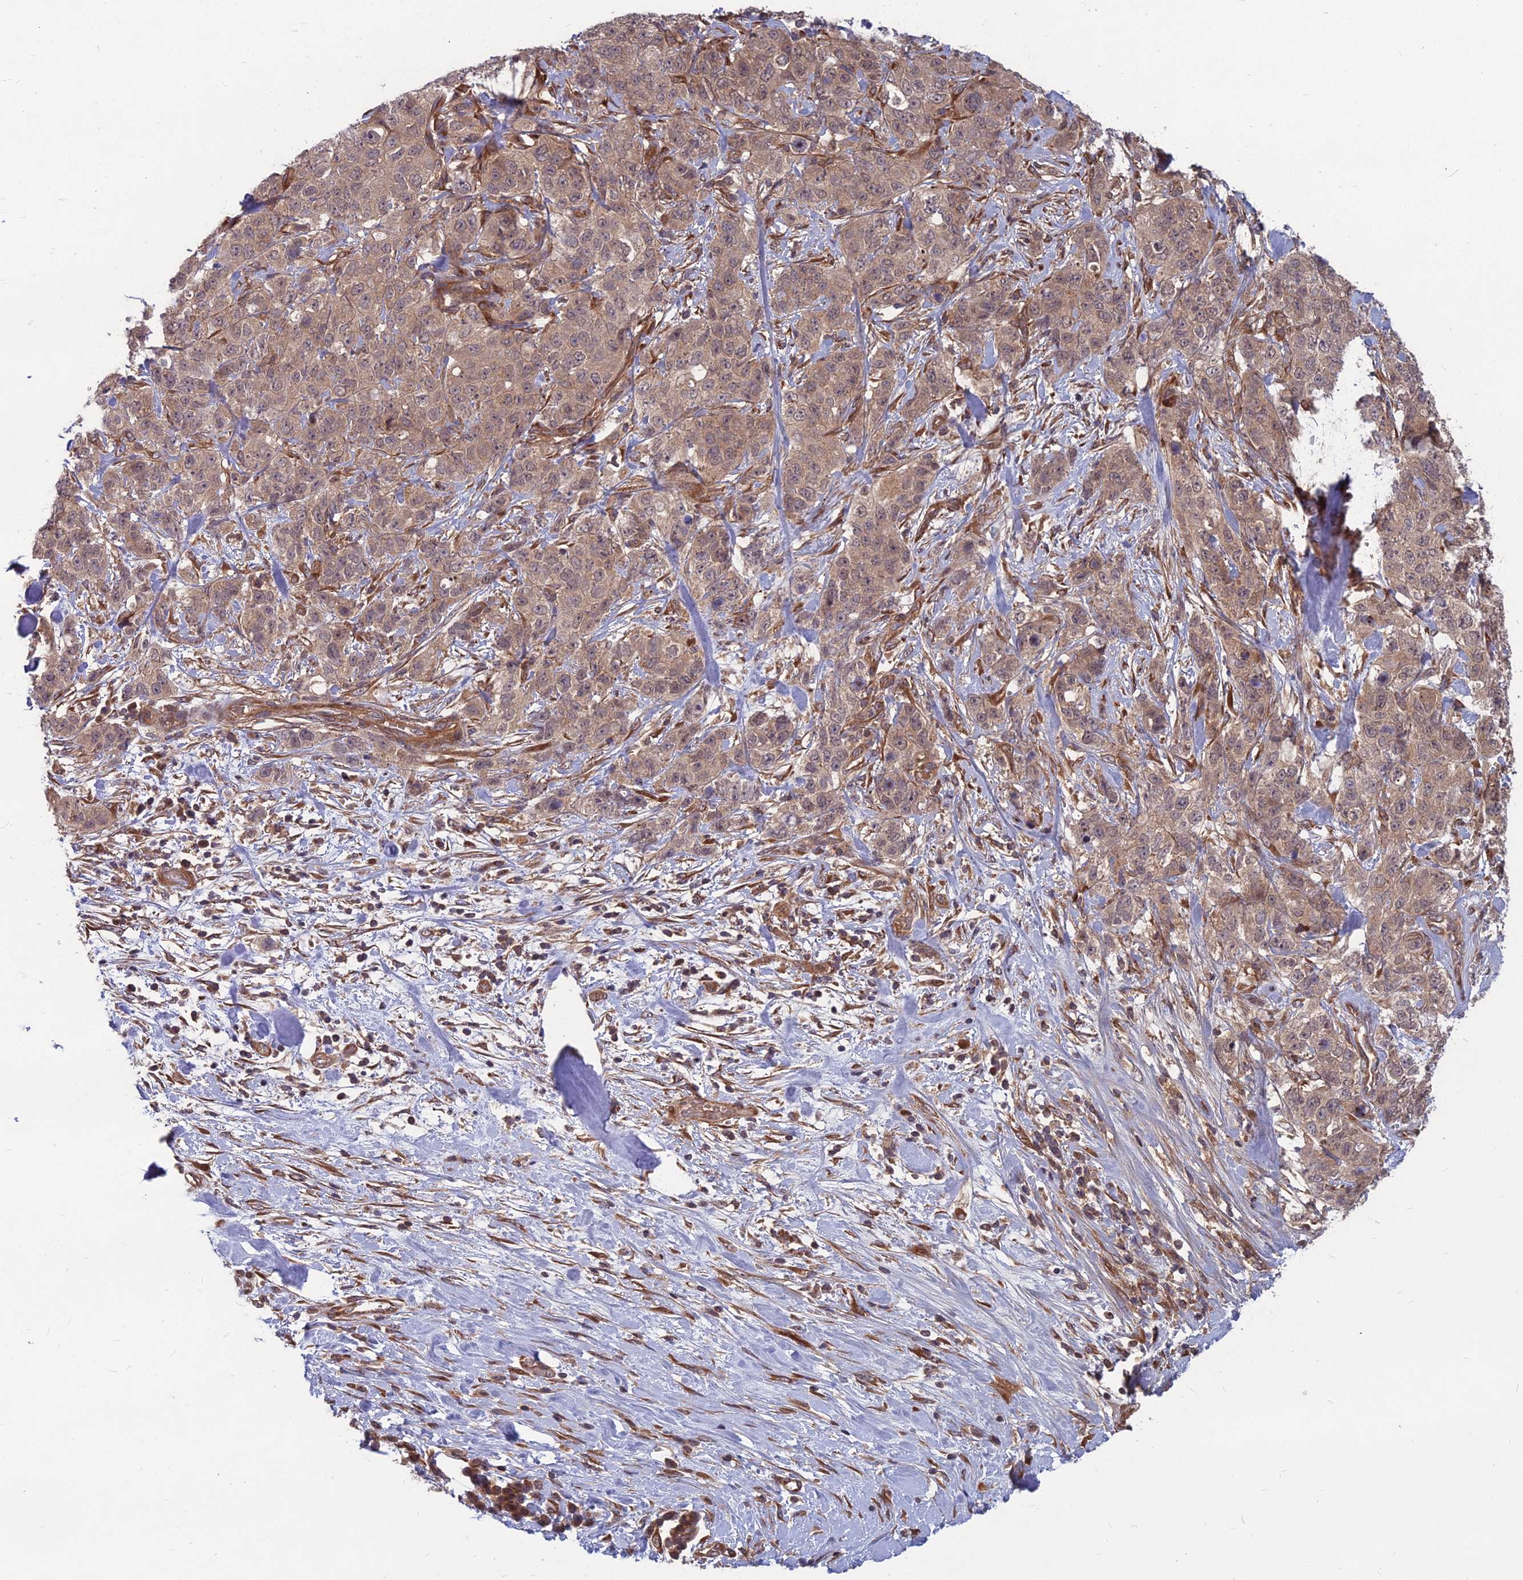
{"staining": {"intensity": "weak", "quantity": "<25%", "location": "cytoplasmic/membranous"}, "tissue": "stomach cancer", "cell_type": "Tumor cells", "image_type": "cancer", "snomed": [{"axis": "morphology", "description": "Adenocarcinoma, NOS"}, {"axis": "topography", "description": "Stomach"}], "caption": "A photomicrograph of human adenocarcinoma (stomach) is negative for staining in tumor cells. (DAB (3,3'-diaminobenzidine) immunohistochemistry visualized using brightfield microscopy, high magnification).", "gene": "MFSD8", "patient": {"sex": "male", "age": 48}}